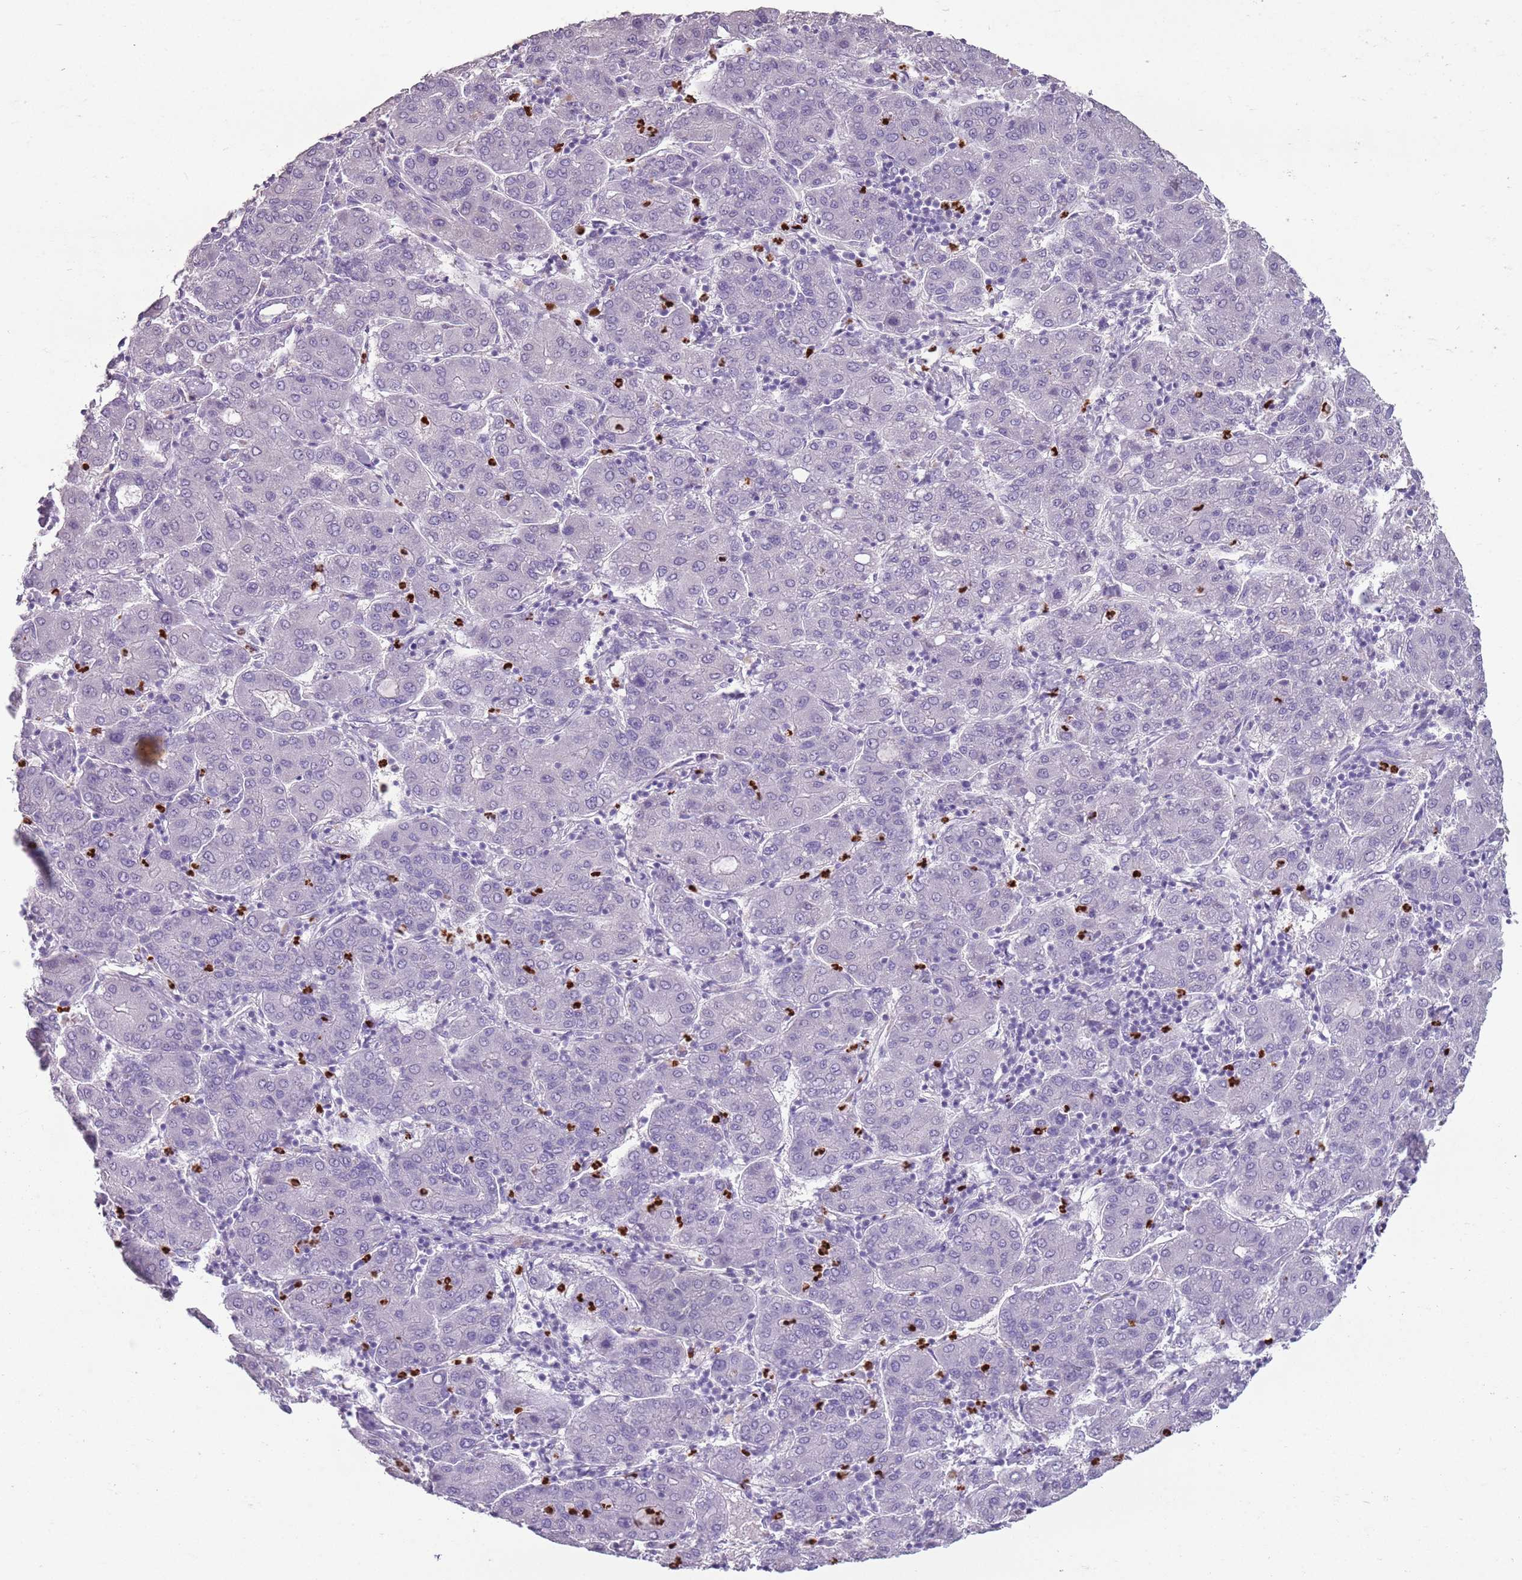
{"staining": {"intensity": "negative", "quantity": "none", "location": "none"}, "tissue": "liver cancer", "cell_type": "Tumor cells", "image_type": "cancer", "snomed": [{"axis": "morphology", "description": "Carcinoma, Hepatocellular, NOS"}, {"axis": "topography", "description": "Liver"}], "caption": "There is no significant positivity in tumor cells of liver hepatocellular carcinoma.", "gene": "CELF6", "patient": {"sex": "male", "age": 65}}